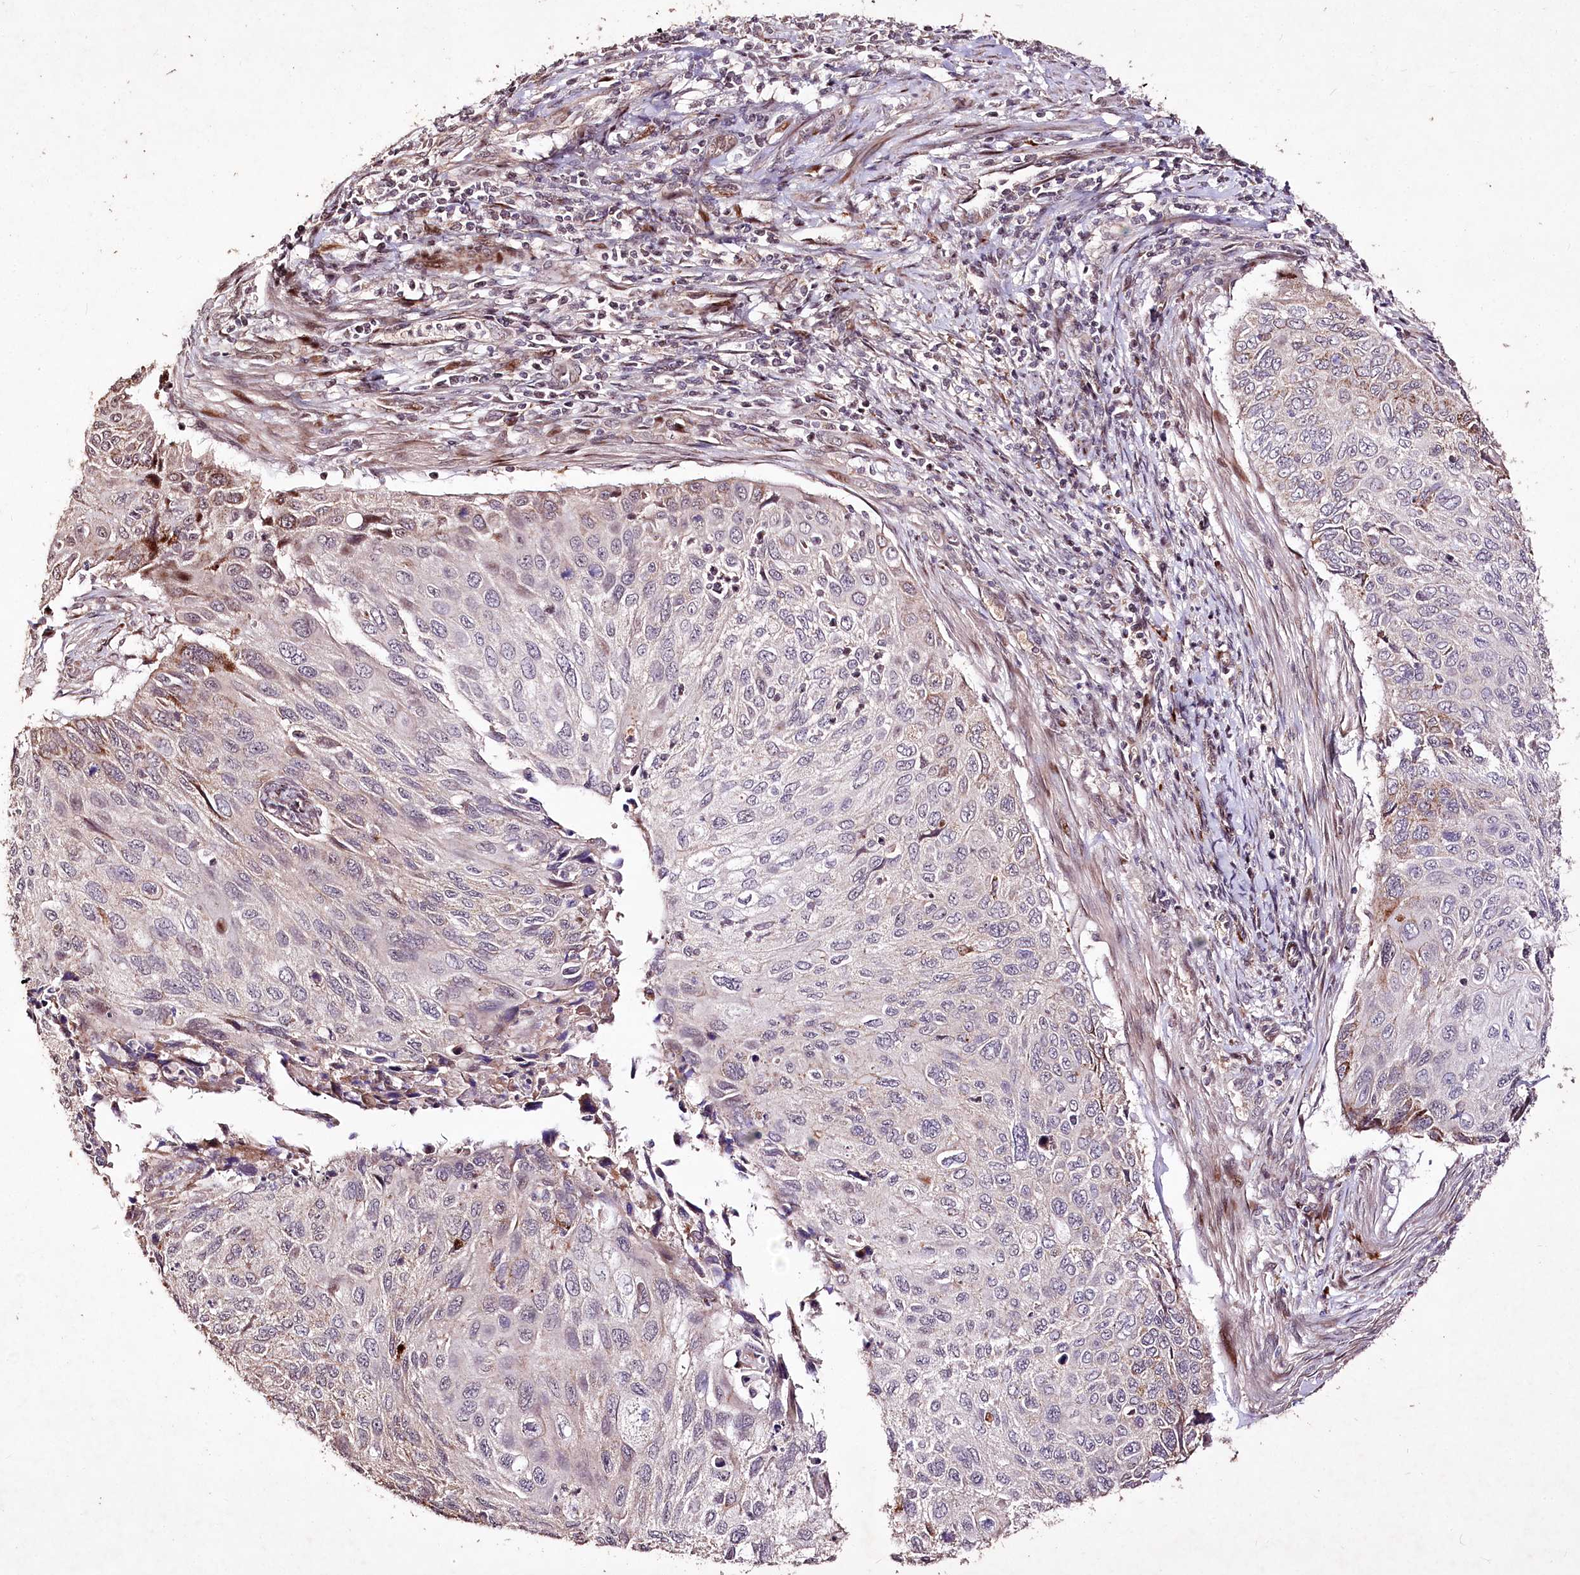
{"staining": {"intensity": "moderate", "quantity": "<25%", "location": "cytoplasmic/membranous"}, "tissue": "cervical cancer", "cell_type": "Tumor cells", "image_type": "cancer", "snomed": [{"axis": "morphology", "description": "Squamous cell carcinoma, NOS"}, {"axis": "topography", "description": "Cervix"}], "caption": "Protein analysis of cervical squamous cell carcinoma tissue exhibits moderate cytoplasmic/membranous positivity in approximately <25% of tumor cells. The protein is shown in brown color, while the nuclei are stained blue.", "gene": "CARD19", "patient": {"sex": "female", "age": 70}}